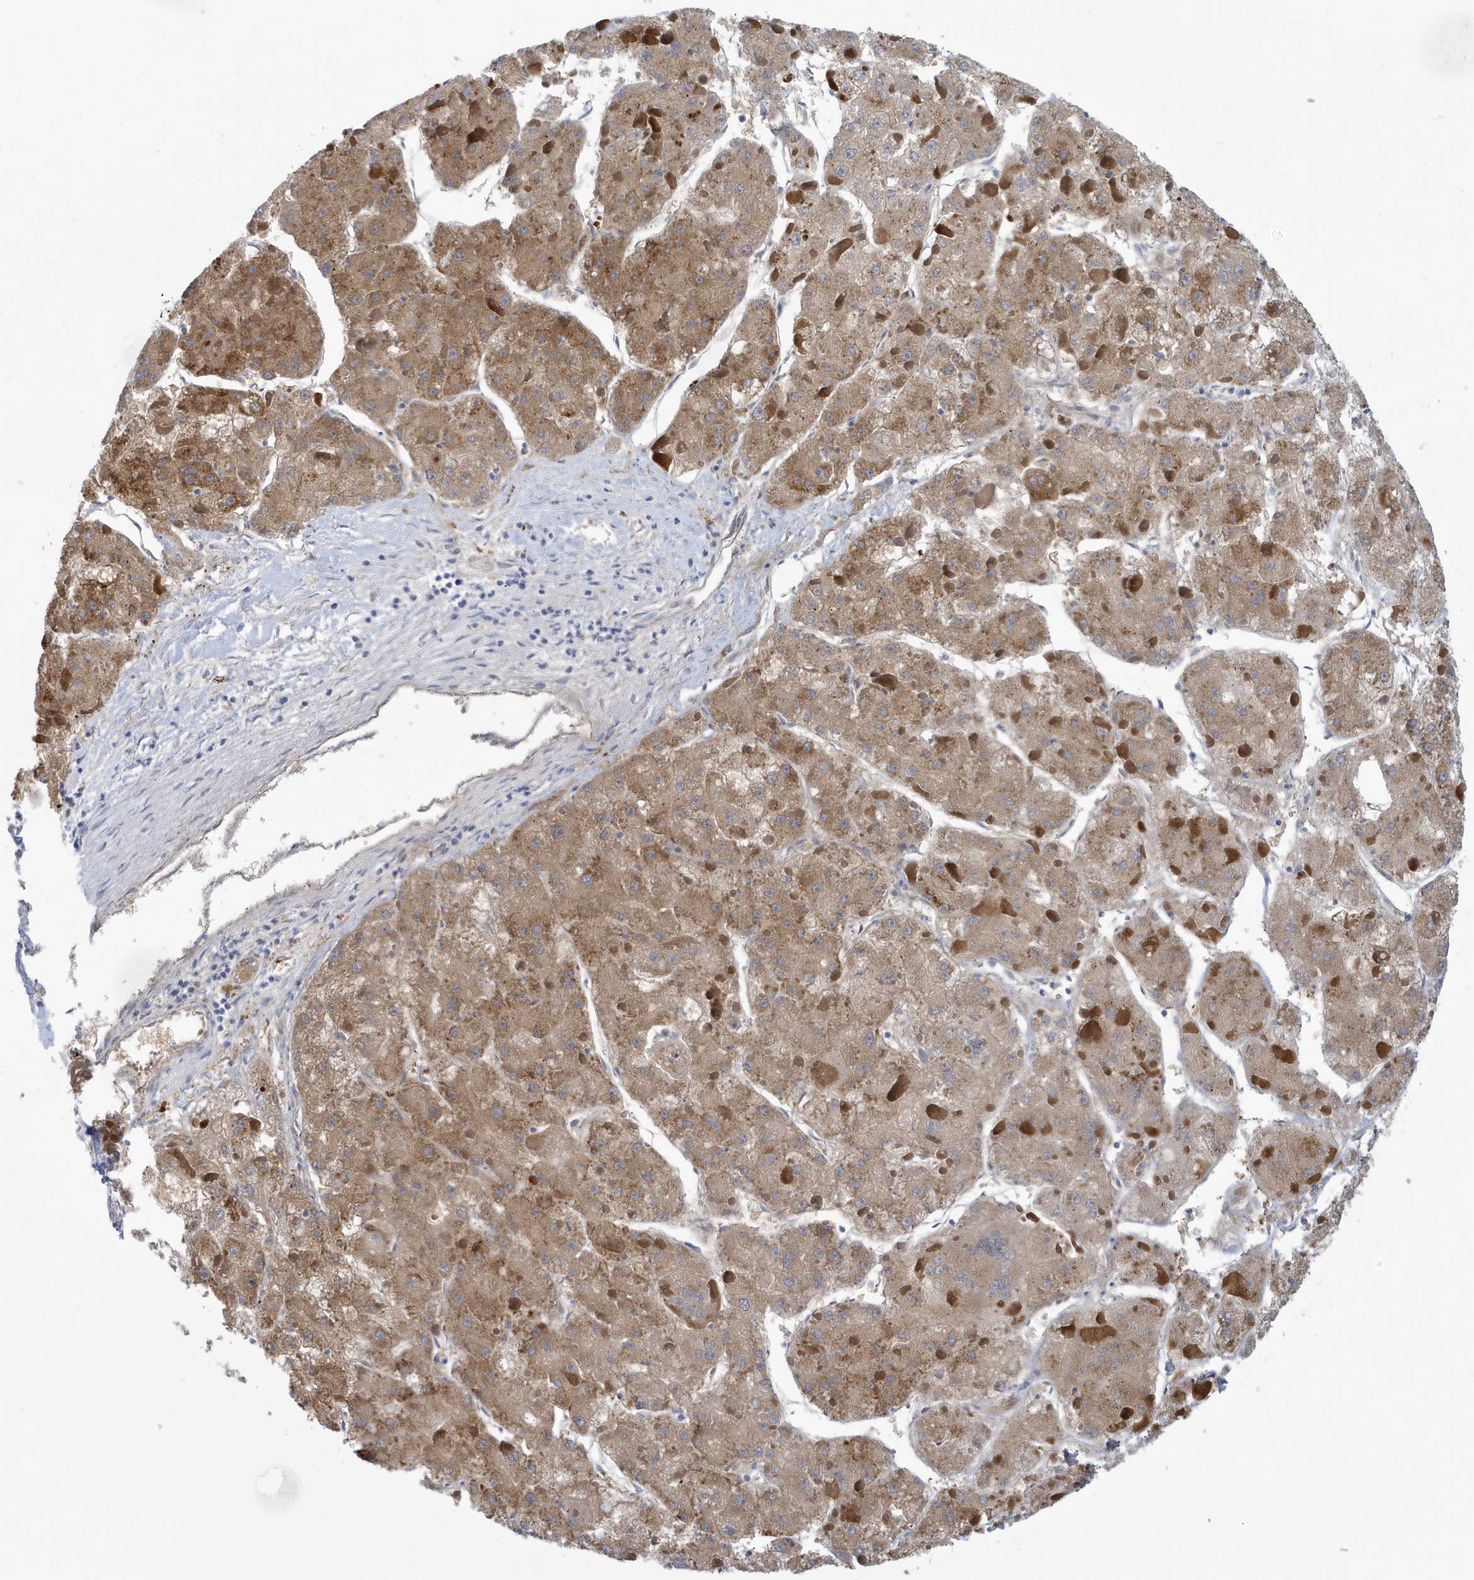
{"staining": {"intensity": "moderate", "quantity": ">75%", "location": "cytoplasmic/membranous"}, "tissue": "liver cancer", "cell_type": "Tumor cells", "image_type": "cancer", "snomed": [{"axis": "morphology", "description": "Carcinoma, Hepatocellular, NOS"}, {"axis": "topography", "description": "Liver"}], "caption": "About >75% of tumor cells in human hepatocellular carcinoma (liver) demonstrate moderate cytoplasmic/membranous protein expression as visualized by brown immunohistochemical staining.", "gene": "VTA1", "patient": {"sex": "female", "age": 73}}